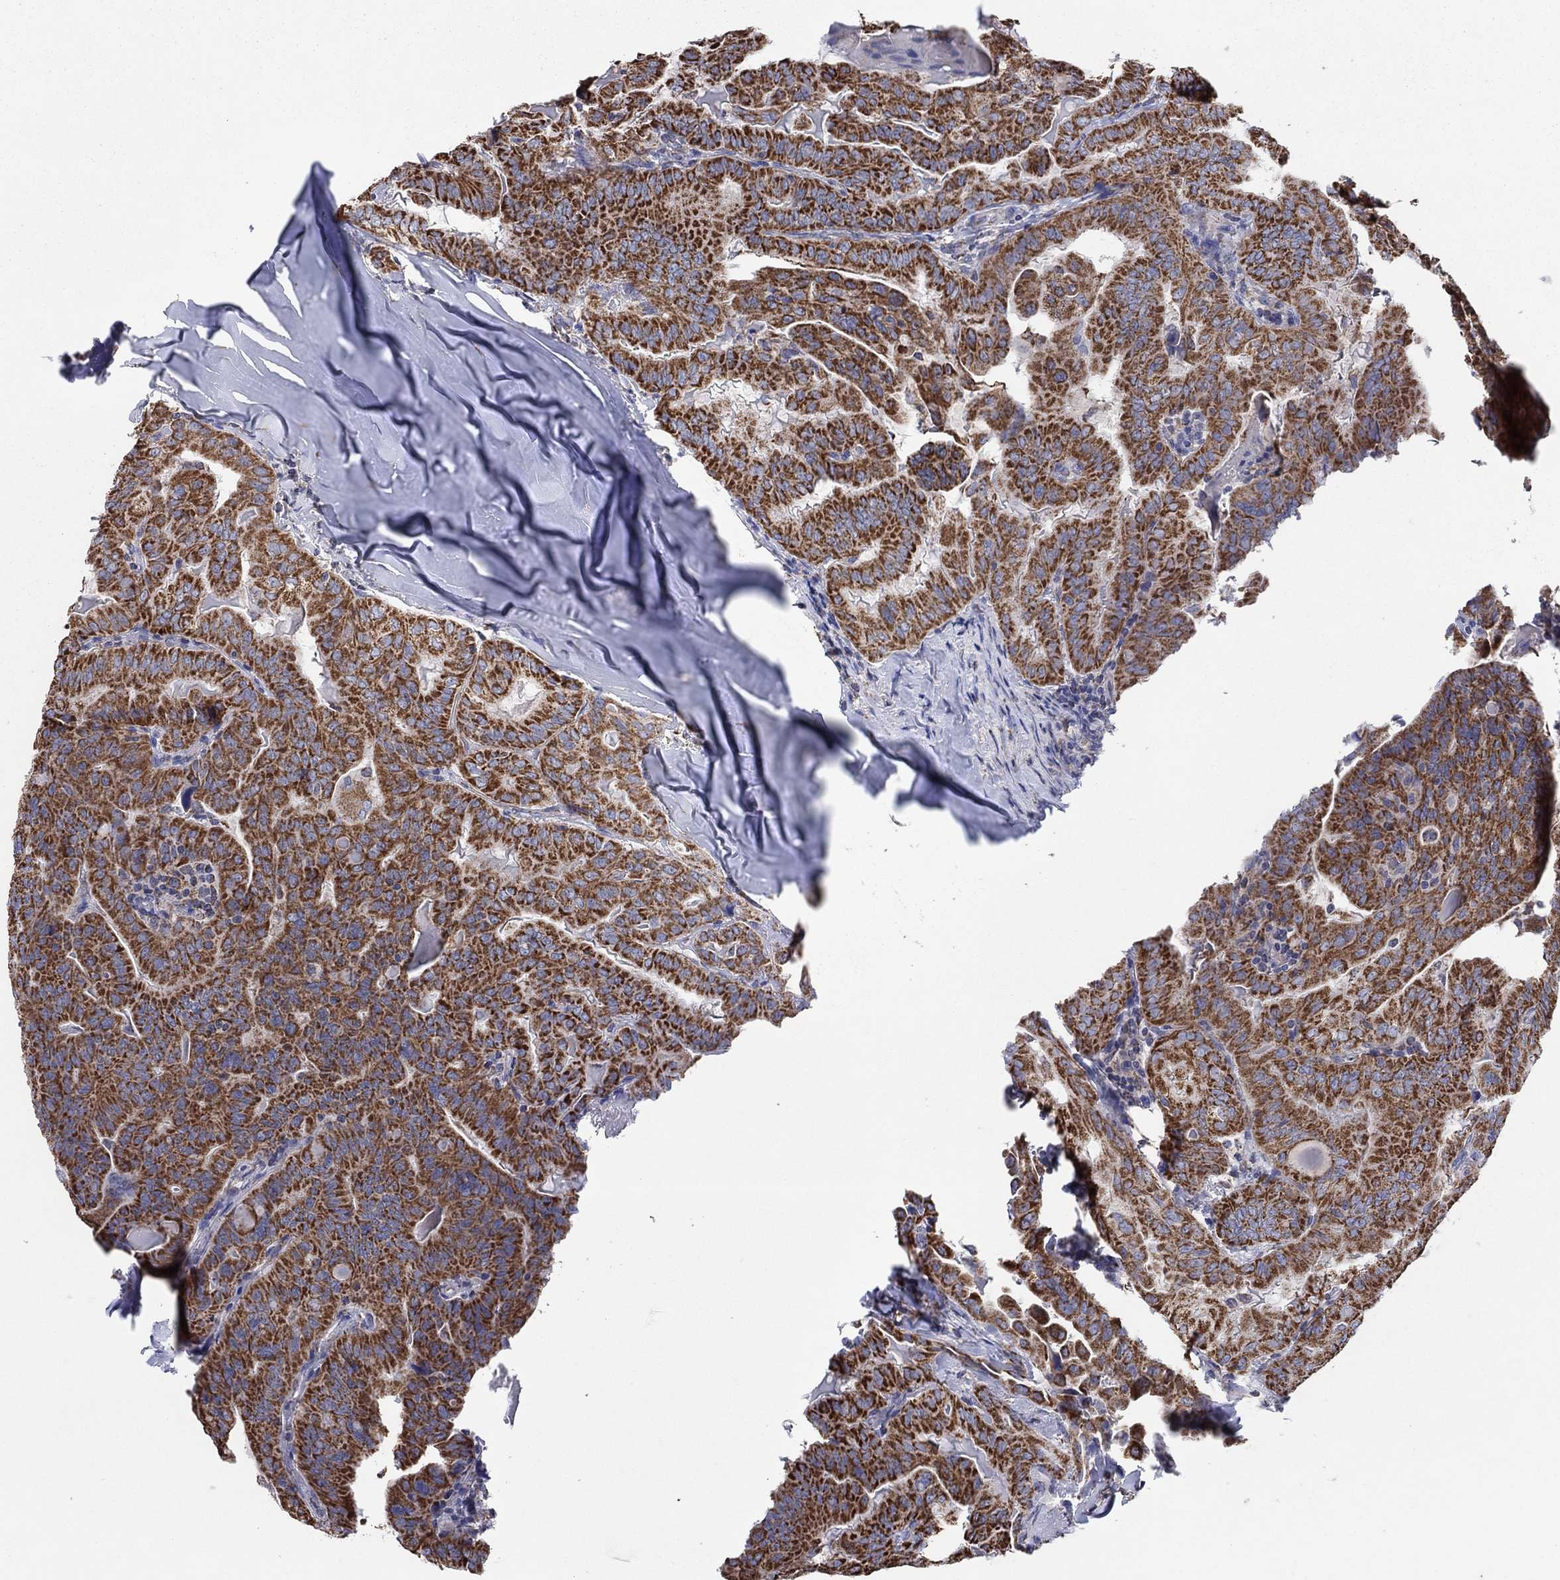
{"staining": {"intensity": "strong", "quantity": ">75%", "location": "cytoplasmic/membranous"}, "tissue": "thyroid cancer", "cell_type": "Tumor cells", "image_type": "cancer", "snomed": [{"axis": "morphology", "description": "Papillary adenocarcinoma, NOS"}, {"axis": "topography", "description": "Thyroid gland"}], "caption": "This photomicrograph exhibits thyroid cancer stained with immunohistochemistry to label a protein in brown. The cytoplasmic/membranous of tumor cells show strong positivity for the protein. Nuclei are counter-stained blue.", "gene": "C9orf85", "patient": {"sex": "female", "age": 68}}